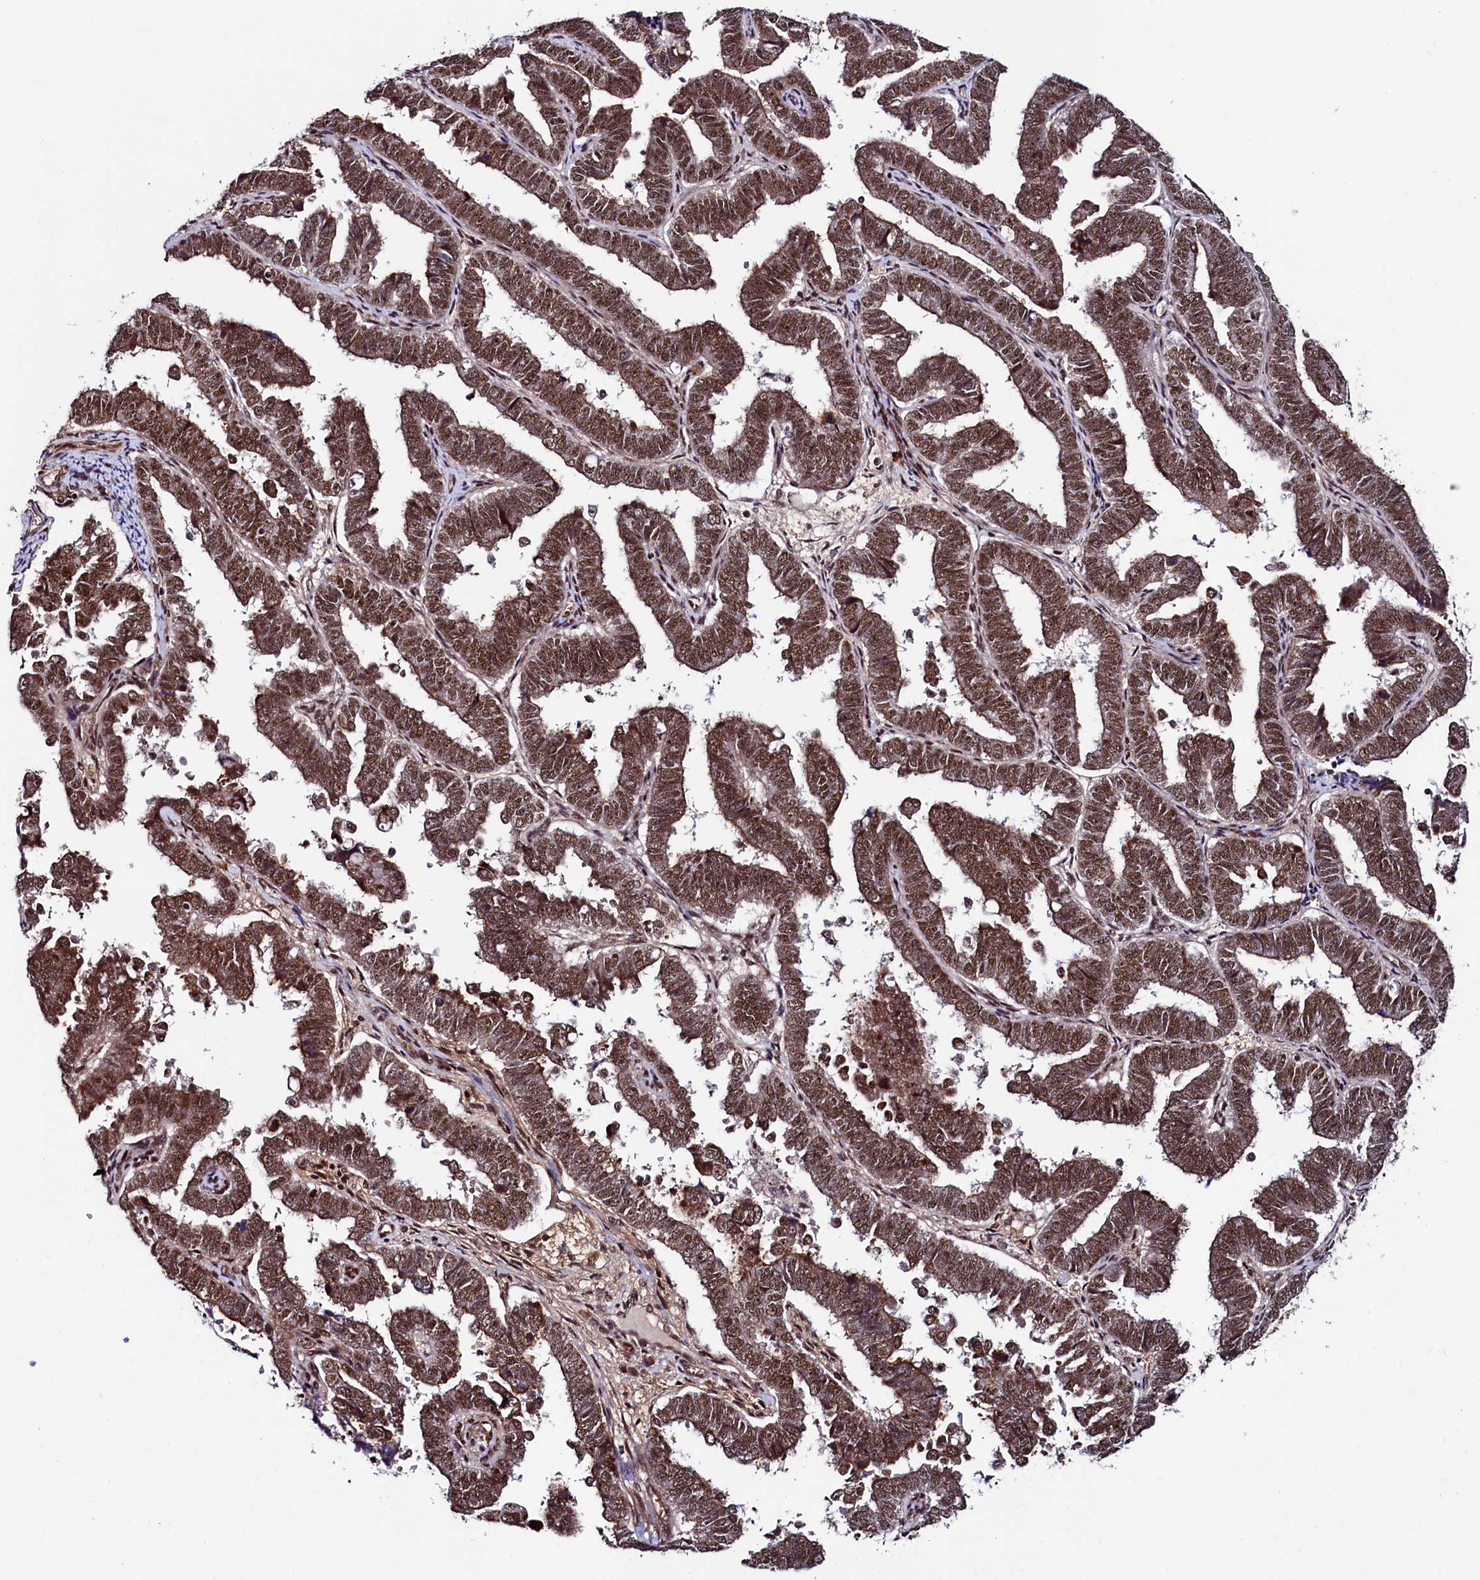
{"staining": {"intensity": "strong", "quantity": ">75%", "location": "cytoplasmic/membranous,nuclear"}, "tissue": "endometrial cancer", "cell_type": "Tumor cells", "image_type": "cancer", "snomed": [{"axis": "morphology", "description": "Adenocarcinoma, NOS"}, {"axis": "topography", "description": "Endometrium"}], "caption": "Protein analysis of endometrial cancer tissue shows strong cytoplasmic/membranous and nuclear expression in about >75% of tumor cells. (Stains: DAB in brown, nuclei in blue, Microscopy: brightfield microscopy at high magnification).", "gene": "LEO1", "patient": {"sex": "female", "age": 75}}